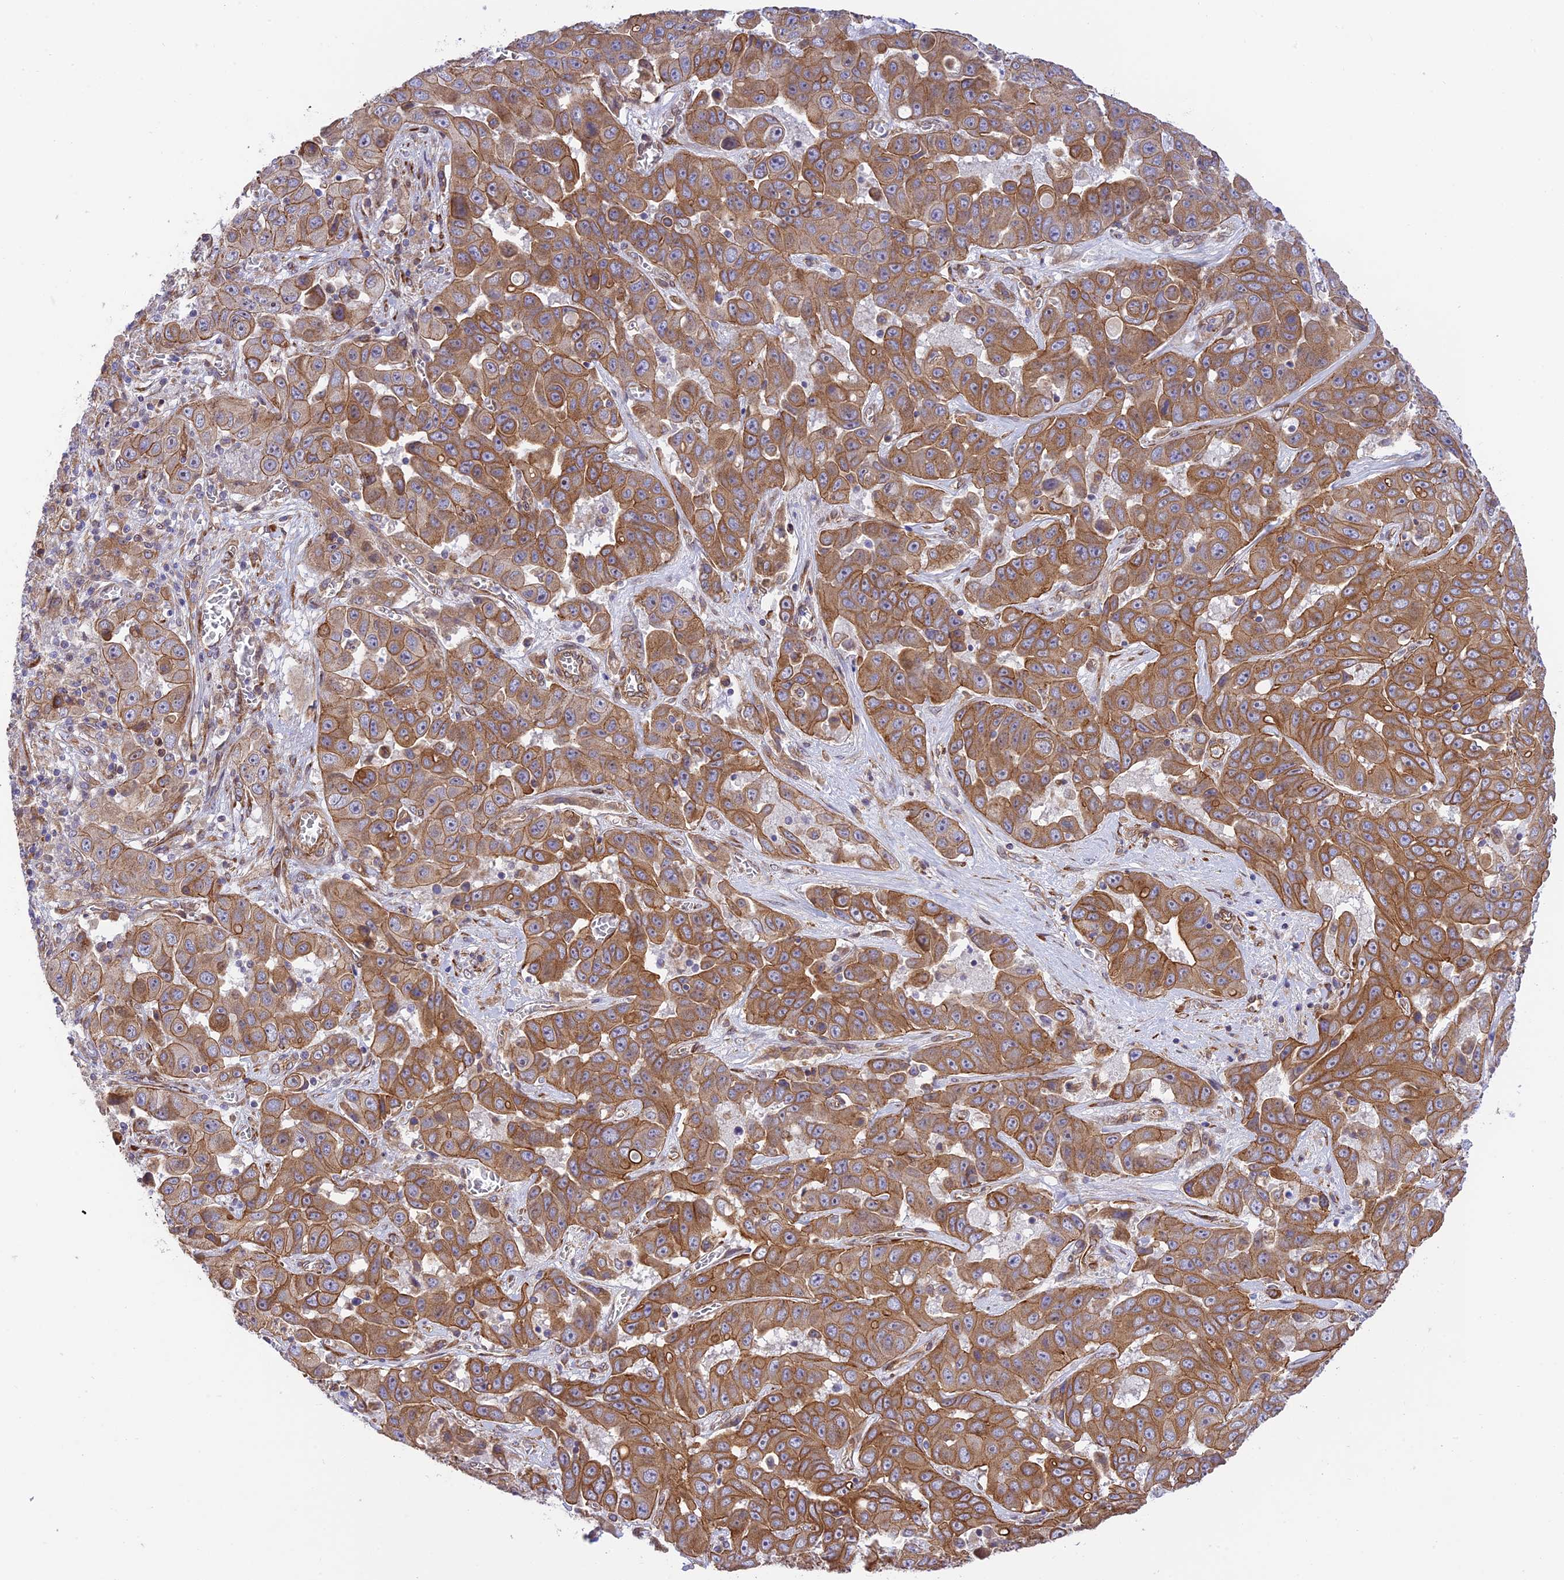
{"staining": {"intensity": "moderate", "quantity": ">75%", "location": "cytoplasmic/membranous"}, "tissue": "liver cancer", "cell_type": "Tumor cells", "image_type": "cancer", "snomed": [{"axis": "morphology", "description": "Cholangiocarcinoma"}, {"axis": "topography", "description": "Liver"}], "caption": "Immunohistochemical staining of liver cholangiocarcinoma displays moderate cytoplasmic/membranous protein staining in about >75% of tumor cells.", "gene": "EXOC3L4", "patient": {"sex": "female", "age": 52}}